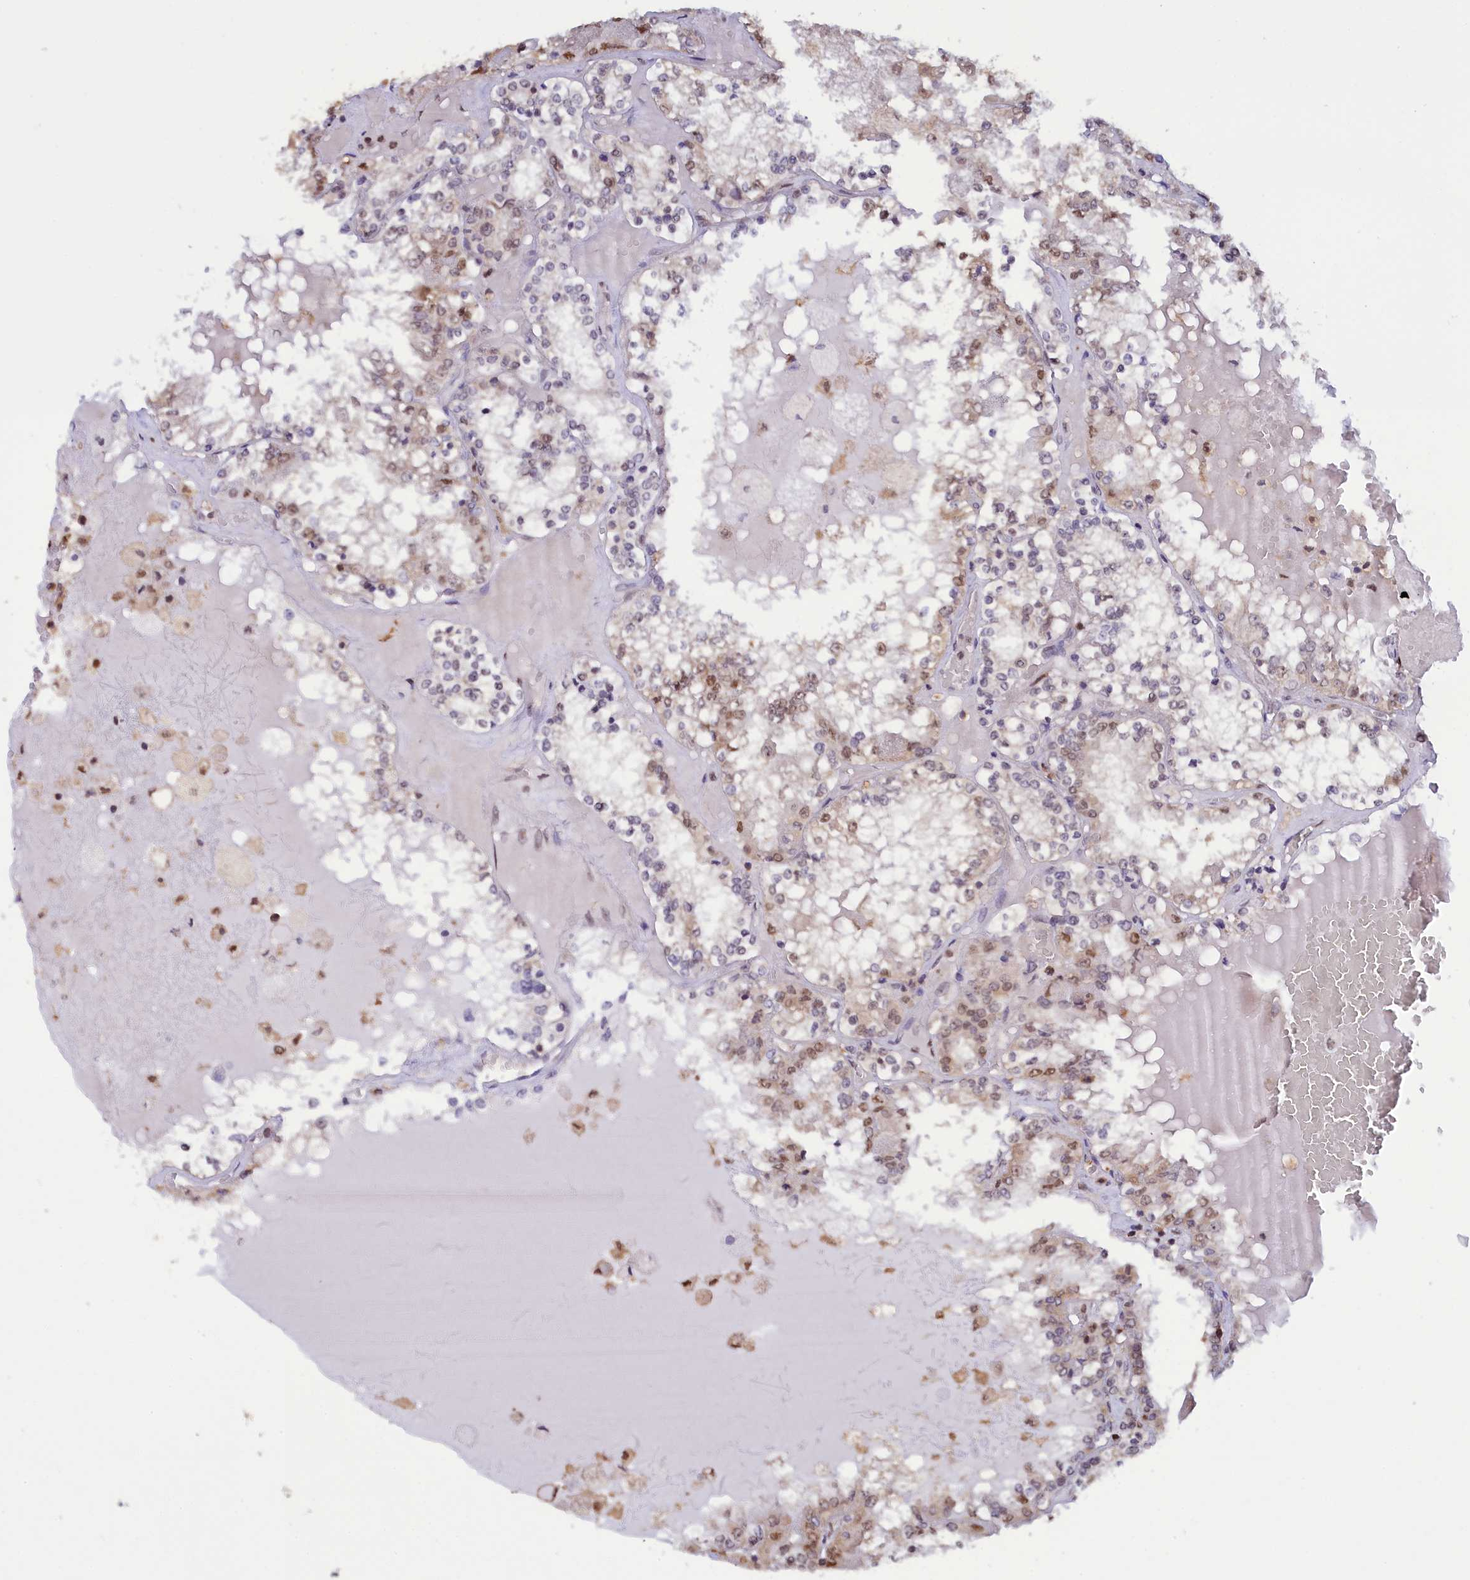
{"staining": {"intensity": "moderate", "quantity": "<25%", "location": "nuclear"}, "tissue": "renal cancer", "cell_type": "Tumor cells", "image_type": "cancer", "snomed": [{"axis": "morphology", "description": "Adenocarcinoma, NOS"}, {"axis": "topography", "description": "Kidney"}], "caption": "Protein staining reveals moderate nuclear expression in about <25% of tumor cells in renal cancer (adenocarcinoma). (Brightfield microscopy of DAB IHC at high magnification).", "gene": "IZUMO2", "patient": {"sex": "female", "age": 56}}